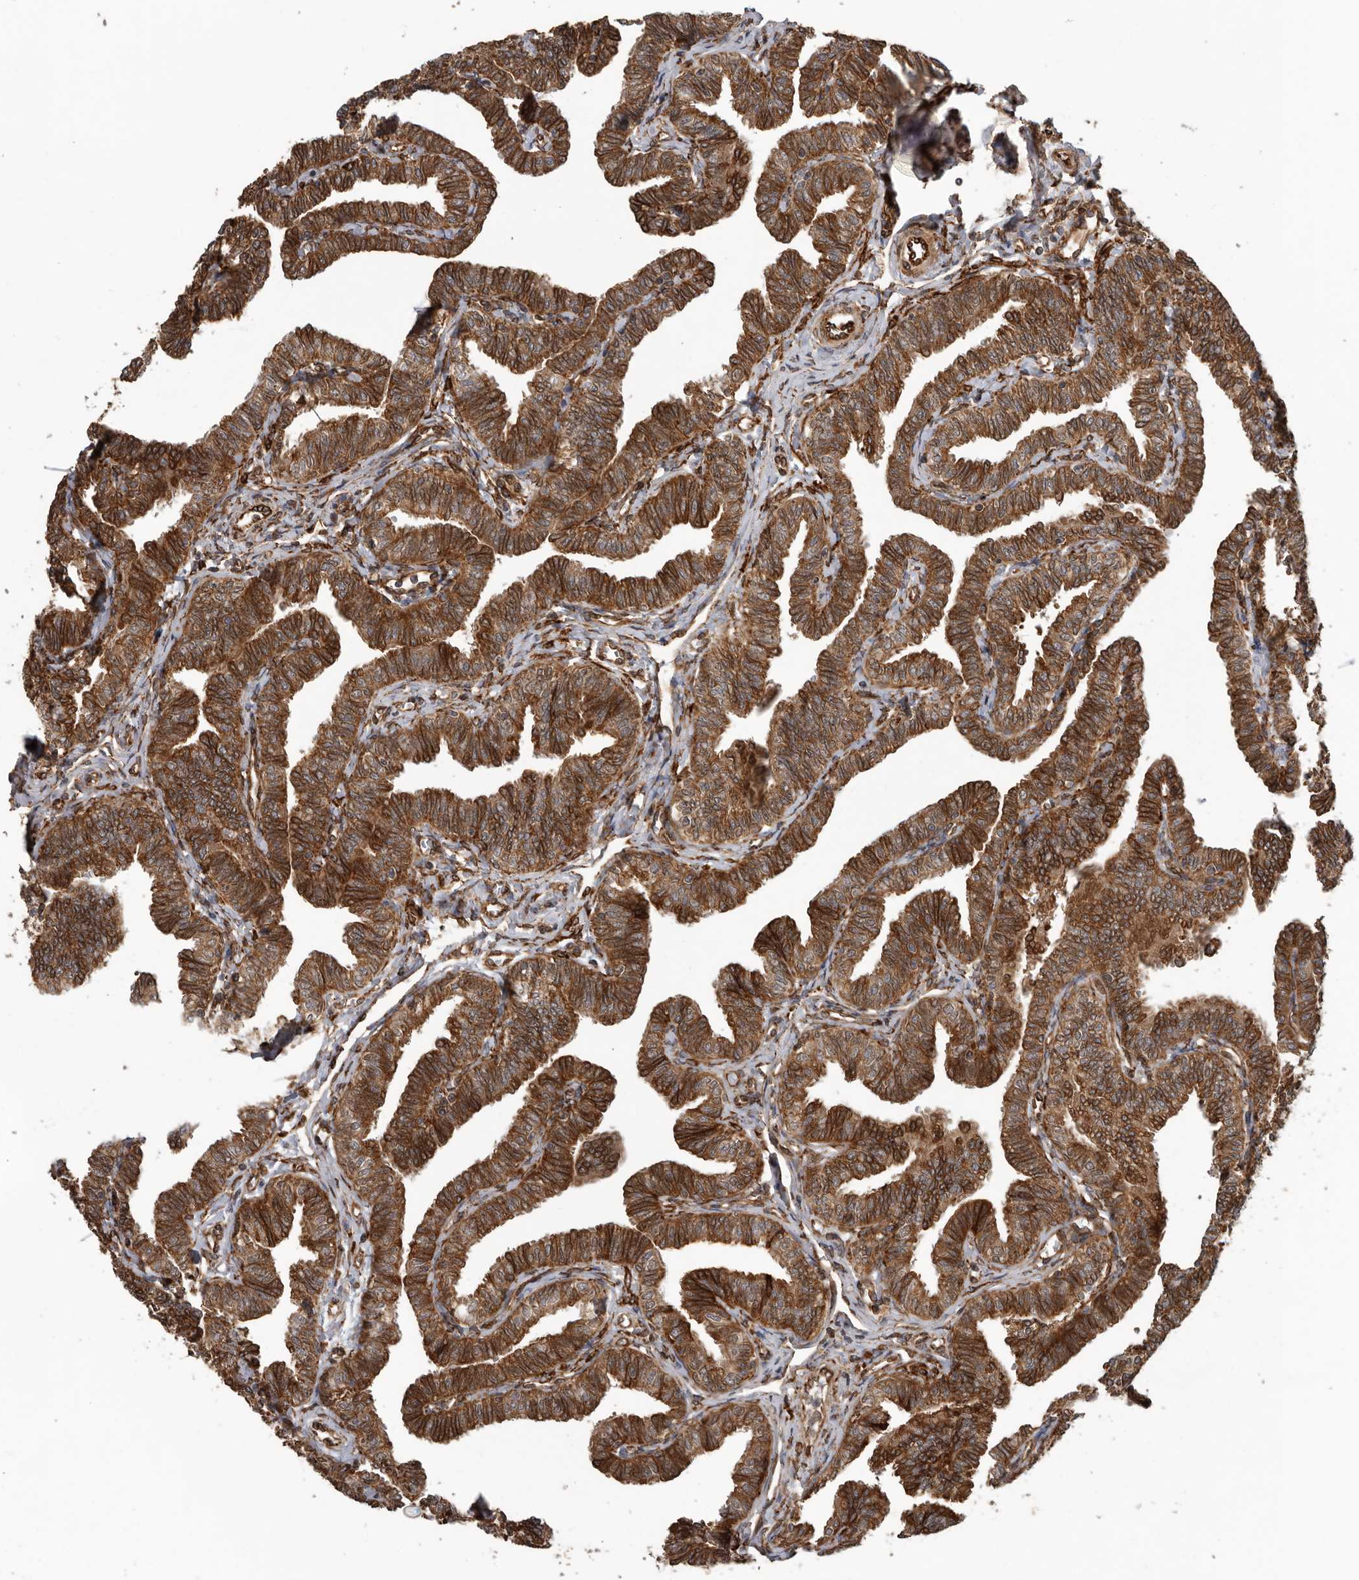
{"staining": {"intensity": "strong", "quantity": ">75%", "location": "cytoplasmic/membranous"}, "tissue": "fallopian tube", "cell_type": "Glandular cells", "image_type": "normal", "snomed": [{"axis": "morphology", "description": "Normal tissue, NOS"}, {"axis": "topography", "description": "Fallopian tube"}, {"axis": "topography", "description": "Ovary"}], "caption": "Protein expression analysis of benign human fallopian tube reveals strong cytoplasmic/membranous positivity in about >75% of glandular cells.", "gene": "CEP350", "patient": {"sex": "female", "age": 23}}